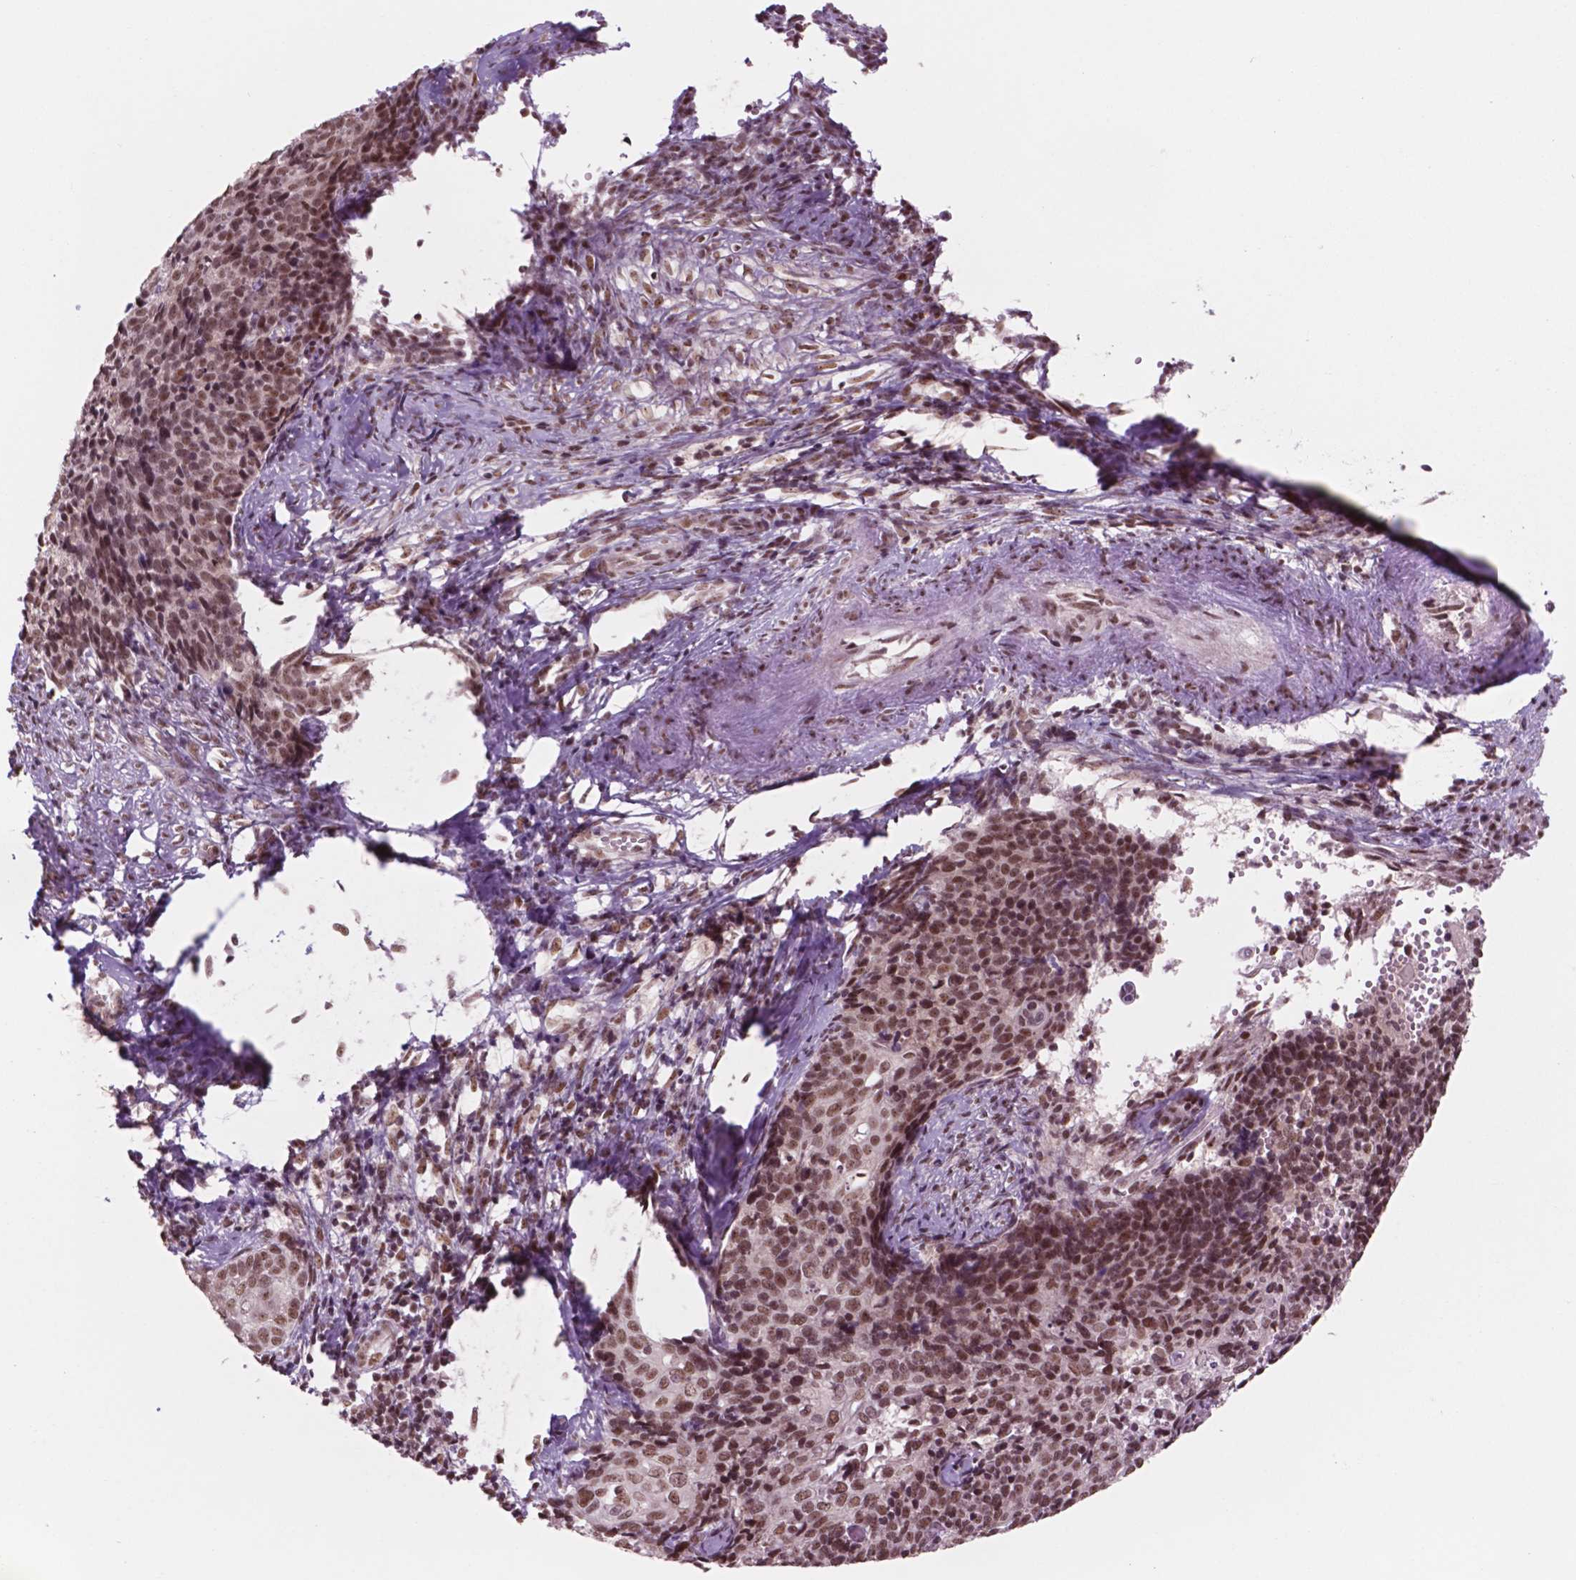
{"staining": {"intensity": "moderate", "quantity": ">75%", "location": "nuclear"}, "tissue": "cervical cancer", "cell_type": "Tumor cells", "image_type": "cancer", "snomed": [{"axis": "morphology", "description": "Squamous cell carcinoma, NOS"}, {"axis": "topography", "description": "Cervix"}], "caption": "Human cervical cancer (squamous cell carcinoma) stained for a protein (brown) reveals moderate nuclear positive positivity in approximately >75% of tumor cells.", "gene": "POLR2E", "patient": {"sex": "female", "age": 39}}